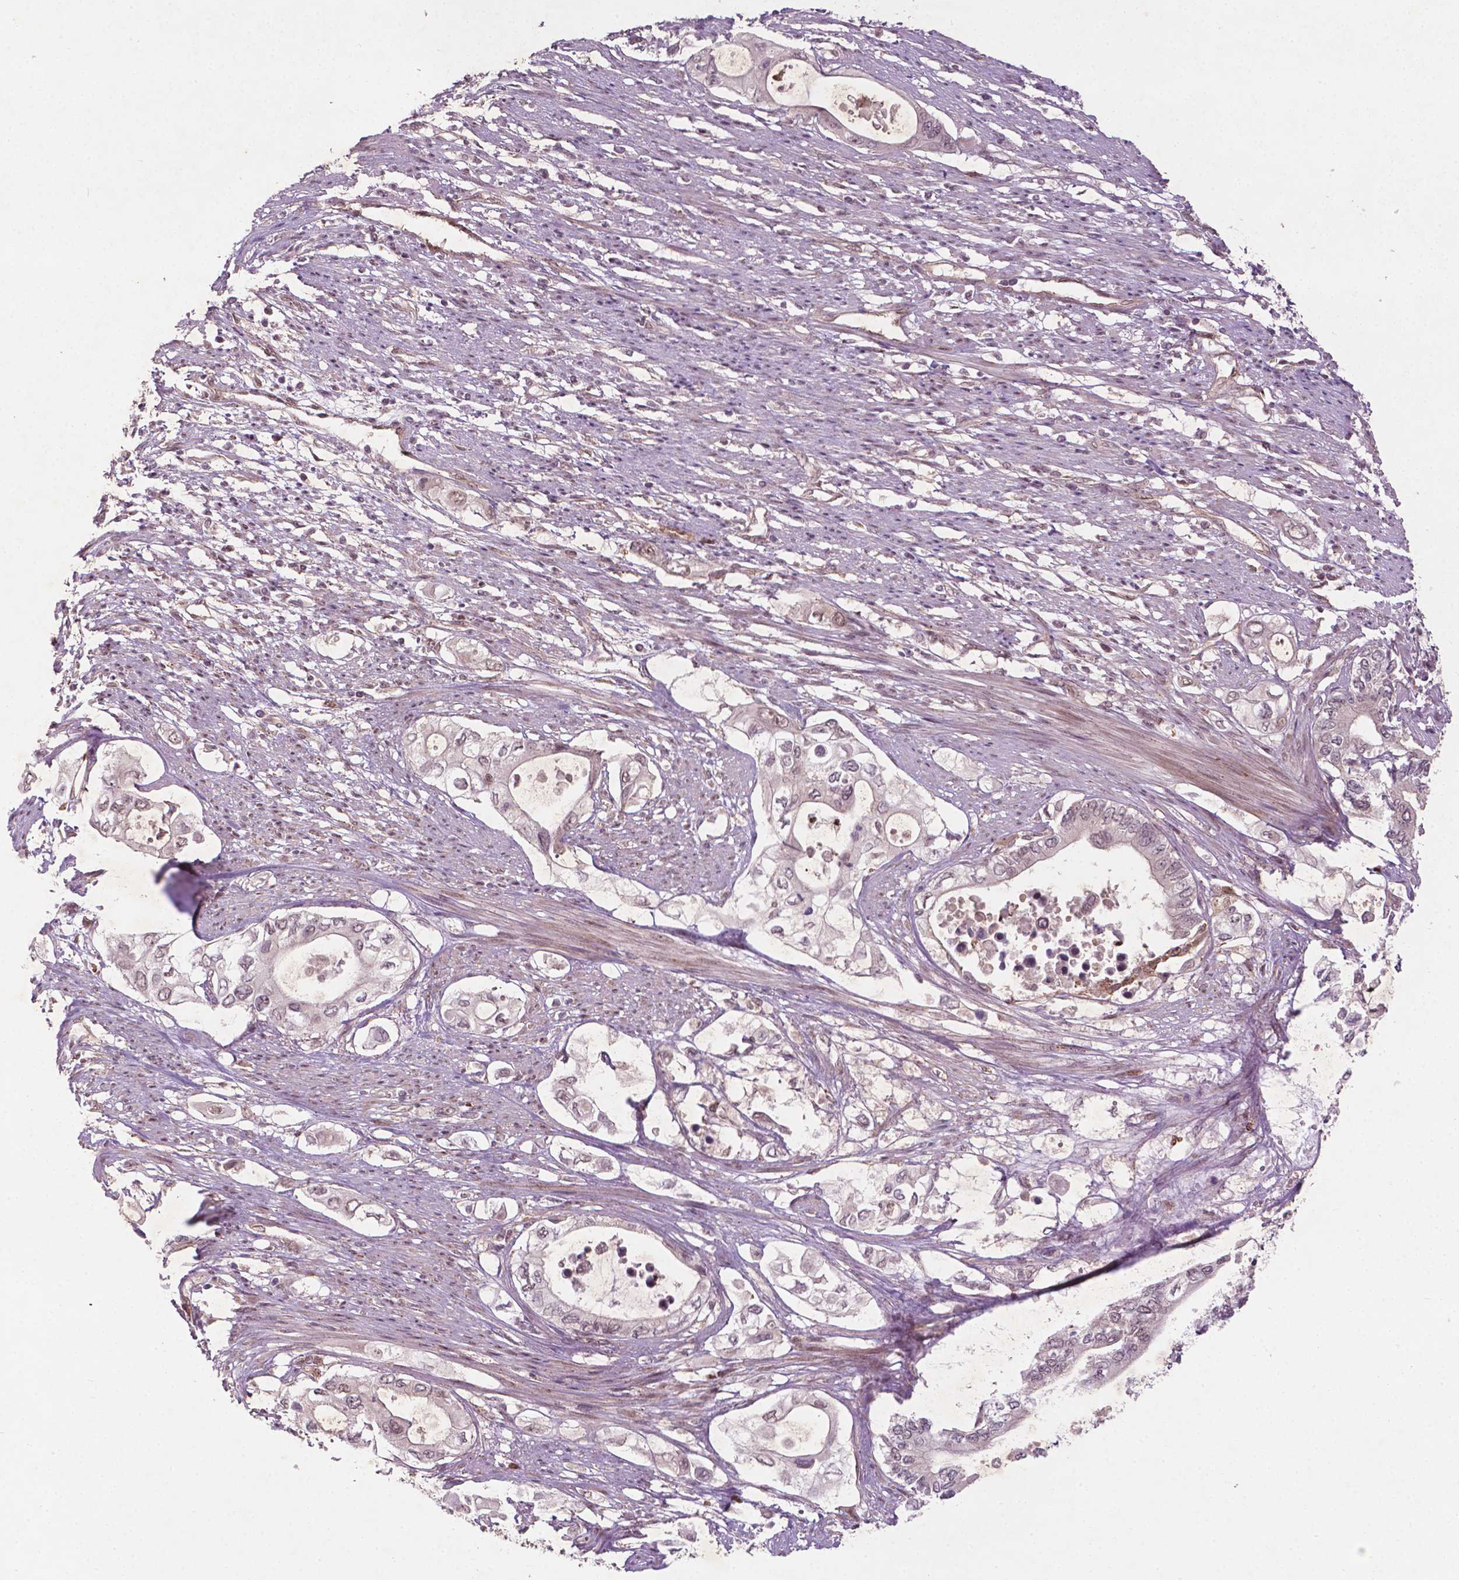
{"staining": {"intensity": "moderate", "quantity": "<25%", "location": "nuclear"}, "tissue": "pancreatic cancer", "cell_type": "Tumor cells", "image_type": "cancer", "snomed": [{"axis": "morphology", "description": "Adenocarcinoma, NOS"}, {"axis": "topography", "description": "Pancreas"}], "caption": "Immunohistochemistry (IHC) (DAB (3,3'-diaminobenzidine)) staining of human pancreatic cancer displays moderate nuclear protein positivity in about <25% of tumor cells. (Brightfield microscopy of DAB IHC at high magnification).", "gene": "NFAT5", "patient": {"sex": "female", "age": 63}}